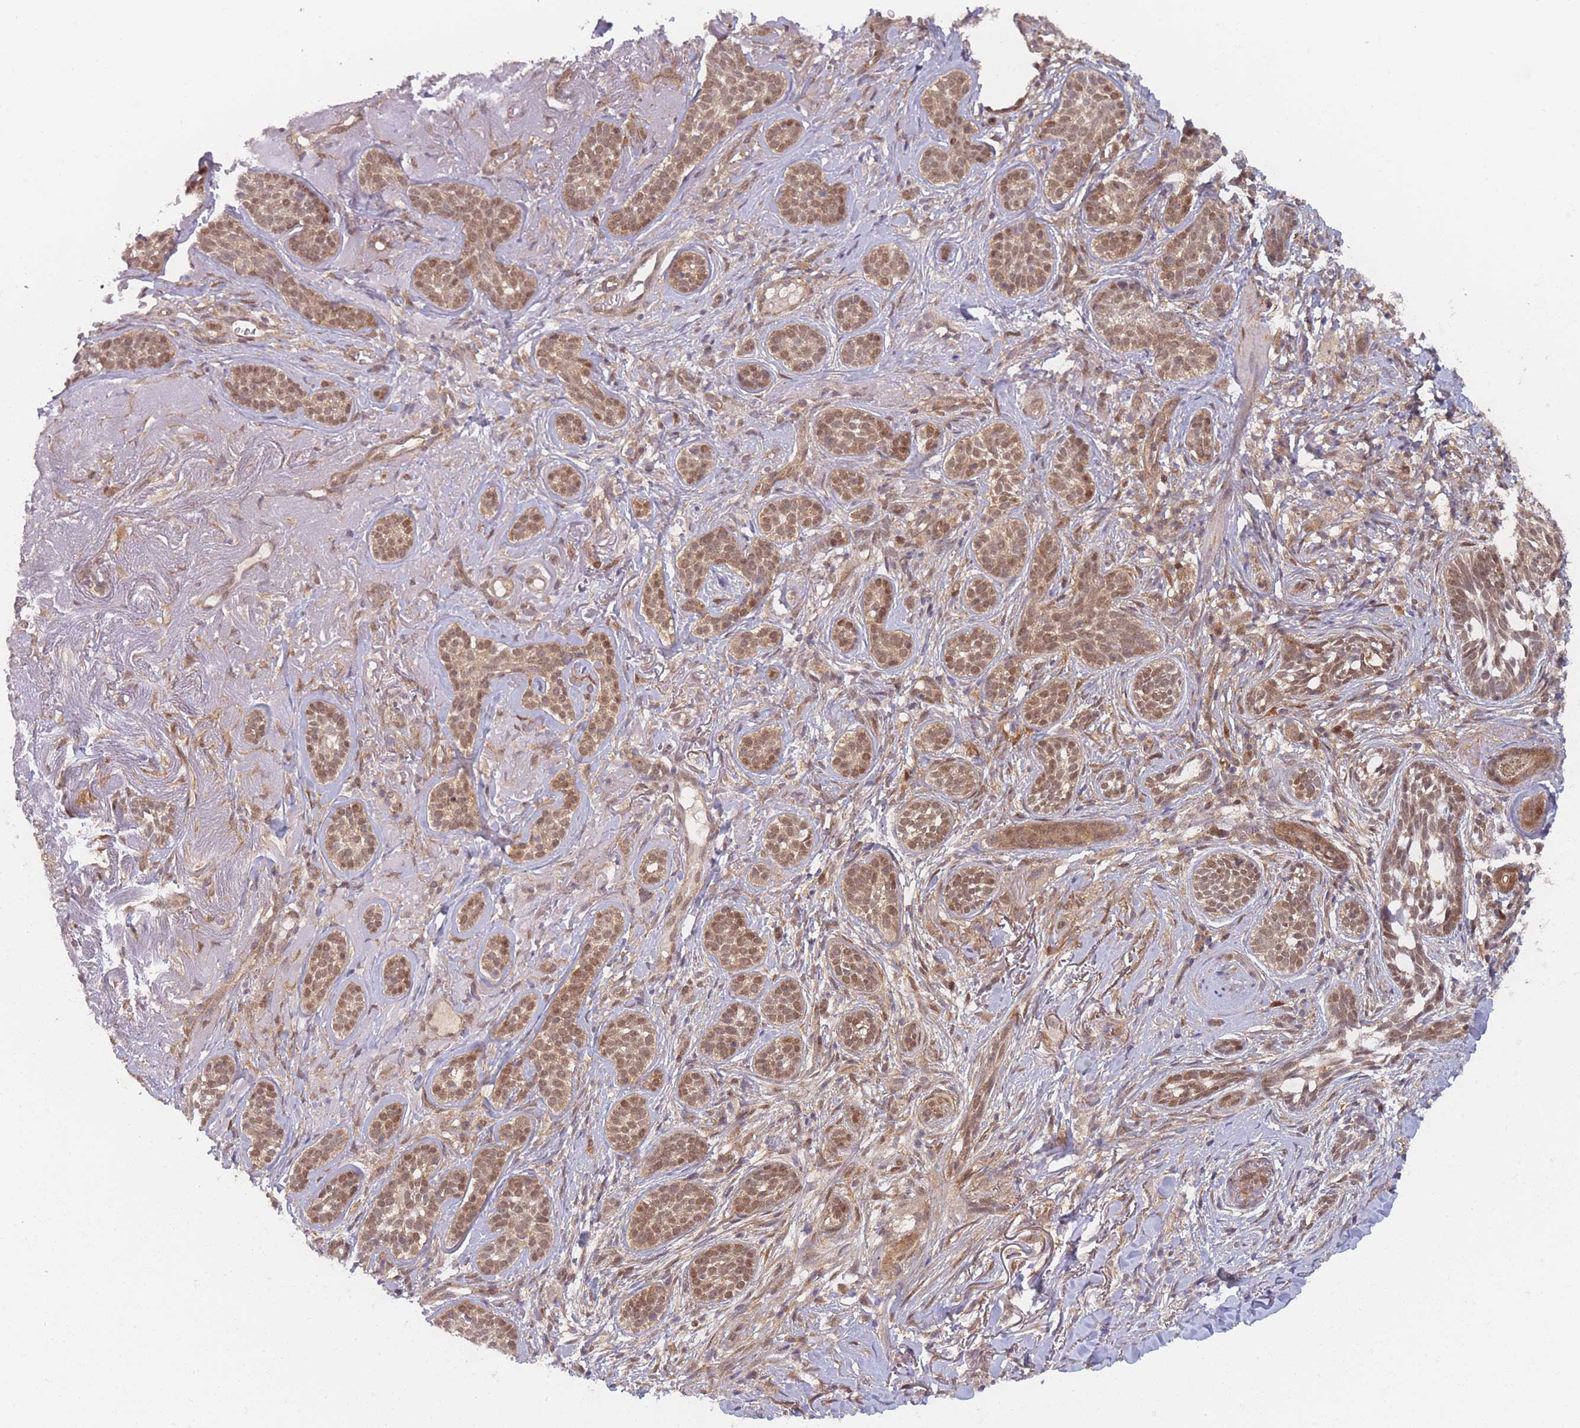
{"staining": {"intensity": "moderate", "quantity": ">75%", "location": "cytoplasmic/membranous,nuclear"}, "tissue": "skin cancer", "cell_type": "Tumor cells", "image_type": "cancer", "snomed": [{"axis": "morphology", "description": "Basal cell carcinoma"}, {"axis": "topography", "description": "Skin"}], "caption": "This is a micrograph of immunohistochemistry (IHC) staining of basal cell carcinoma (skin), which shows moderate staining in the cytoplasmic/membranous and nuclear of tumor cells.", "gene": "MRI1", "patient": {"sex": "male", "age": 71}}